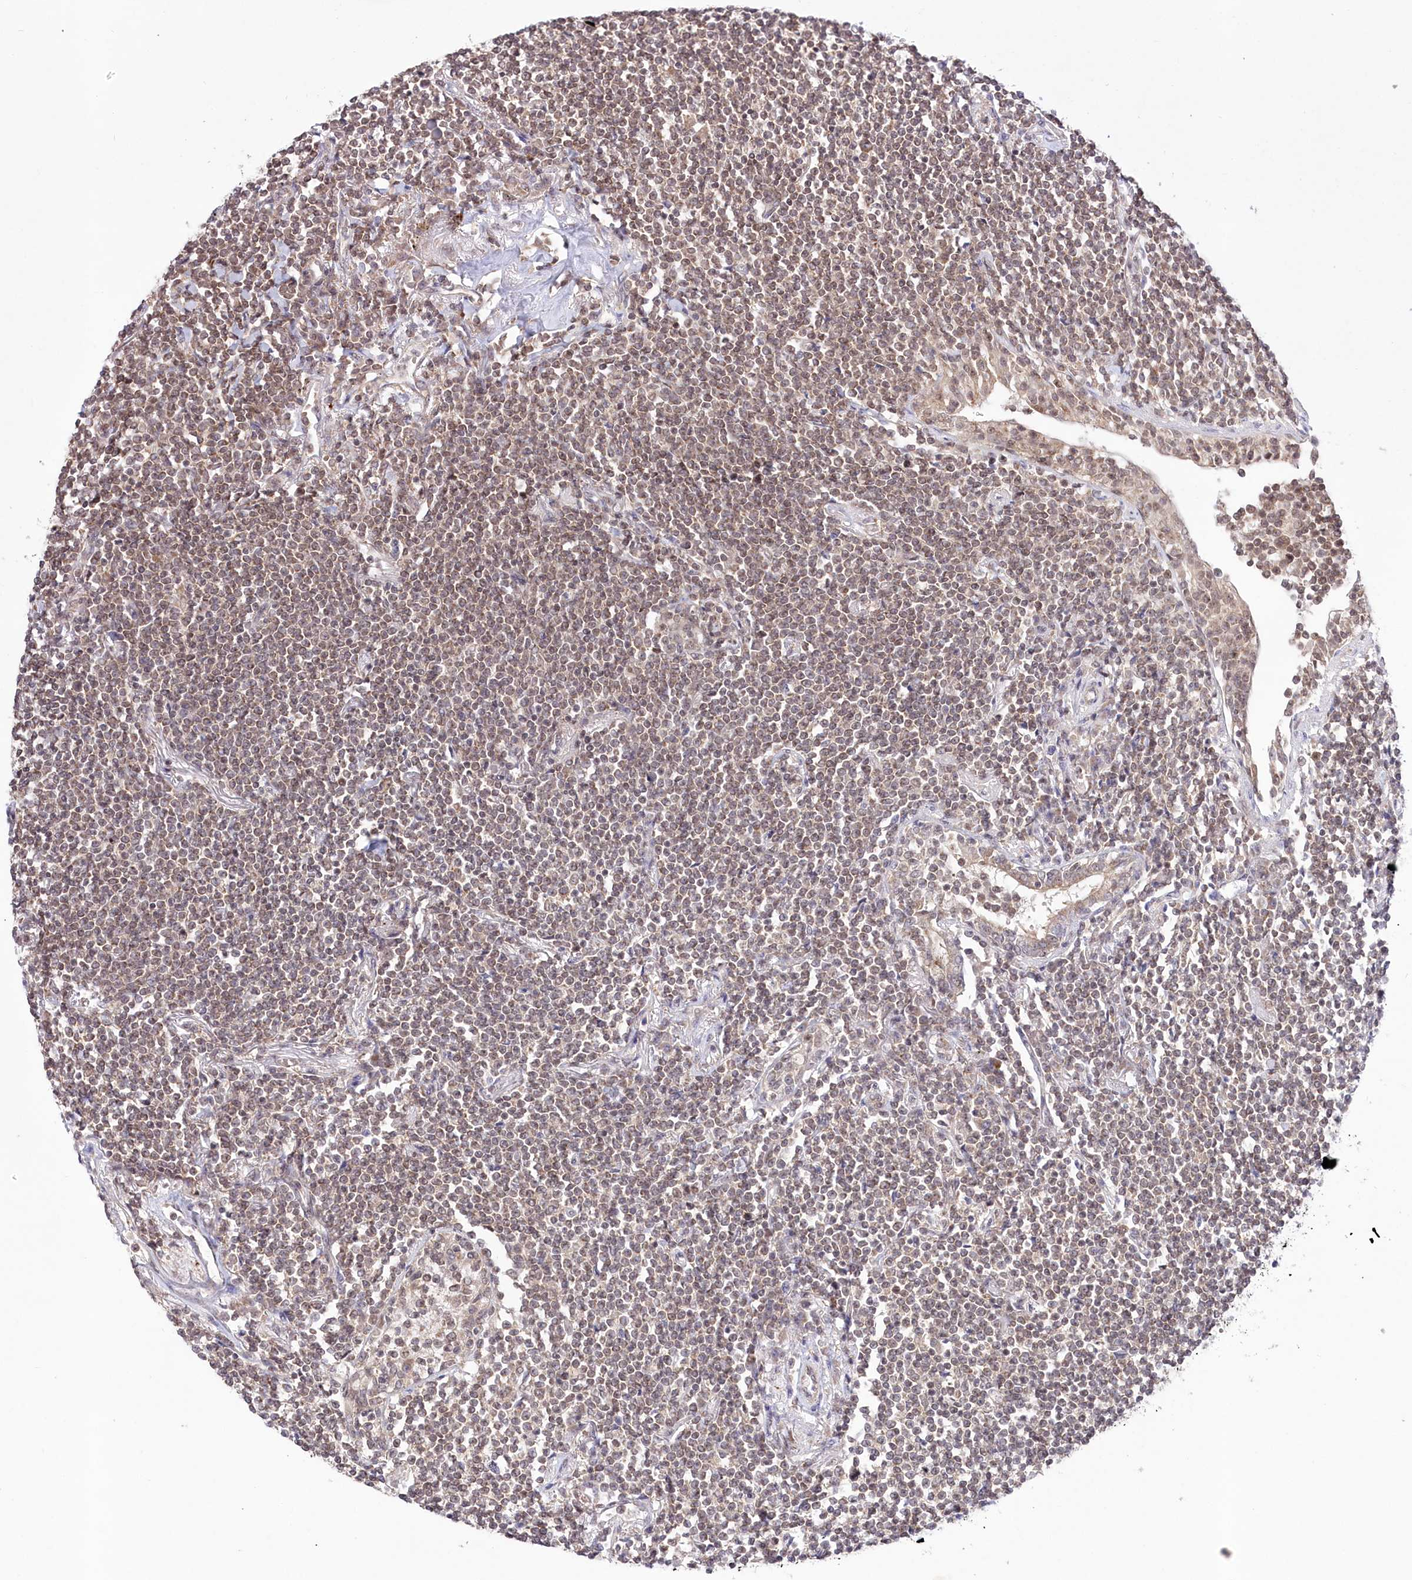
{"staining": {"intensity": "moderate", "quantity": "<25%", "location": "nuclear"}, "tissue": "lymphoma", "cell_type": "Tumor cells", "image_type": "cancer", "snomed": [{"axis": "morphology", "description": "Malignant lymphoma, non-Hodgkin's type, Low grade"}, {"axis": "topography", "description": "Lung"}], "caption": "An image of human lymphoma stained for a protein shows moderate nuclear brown staining in tumor cells.", "gene": "ZMAT2", "patient": {"sex": "female", "age": 71}}